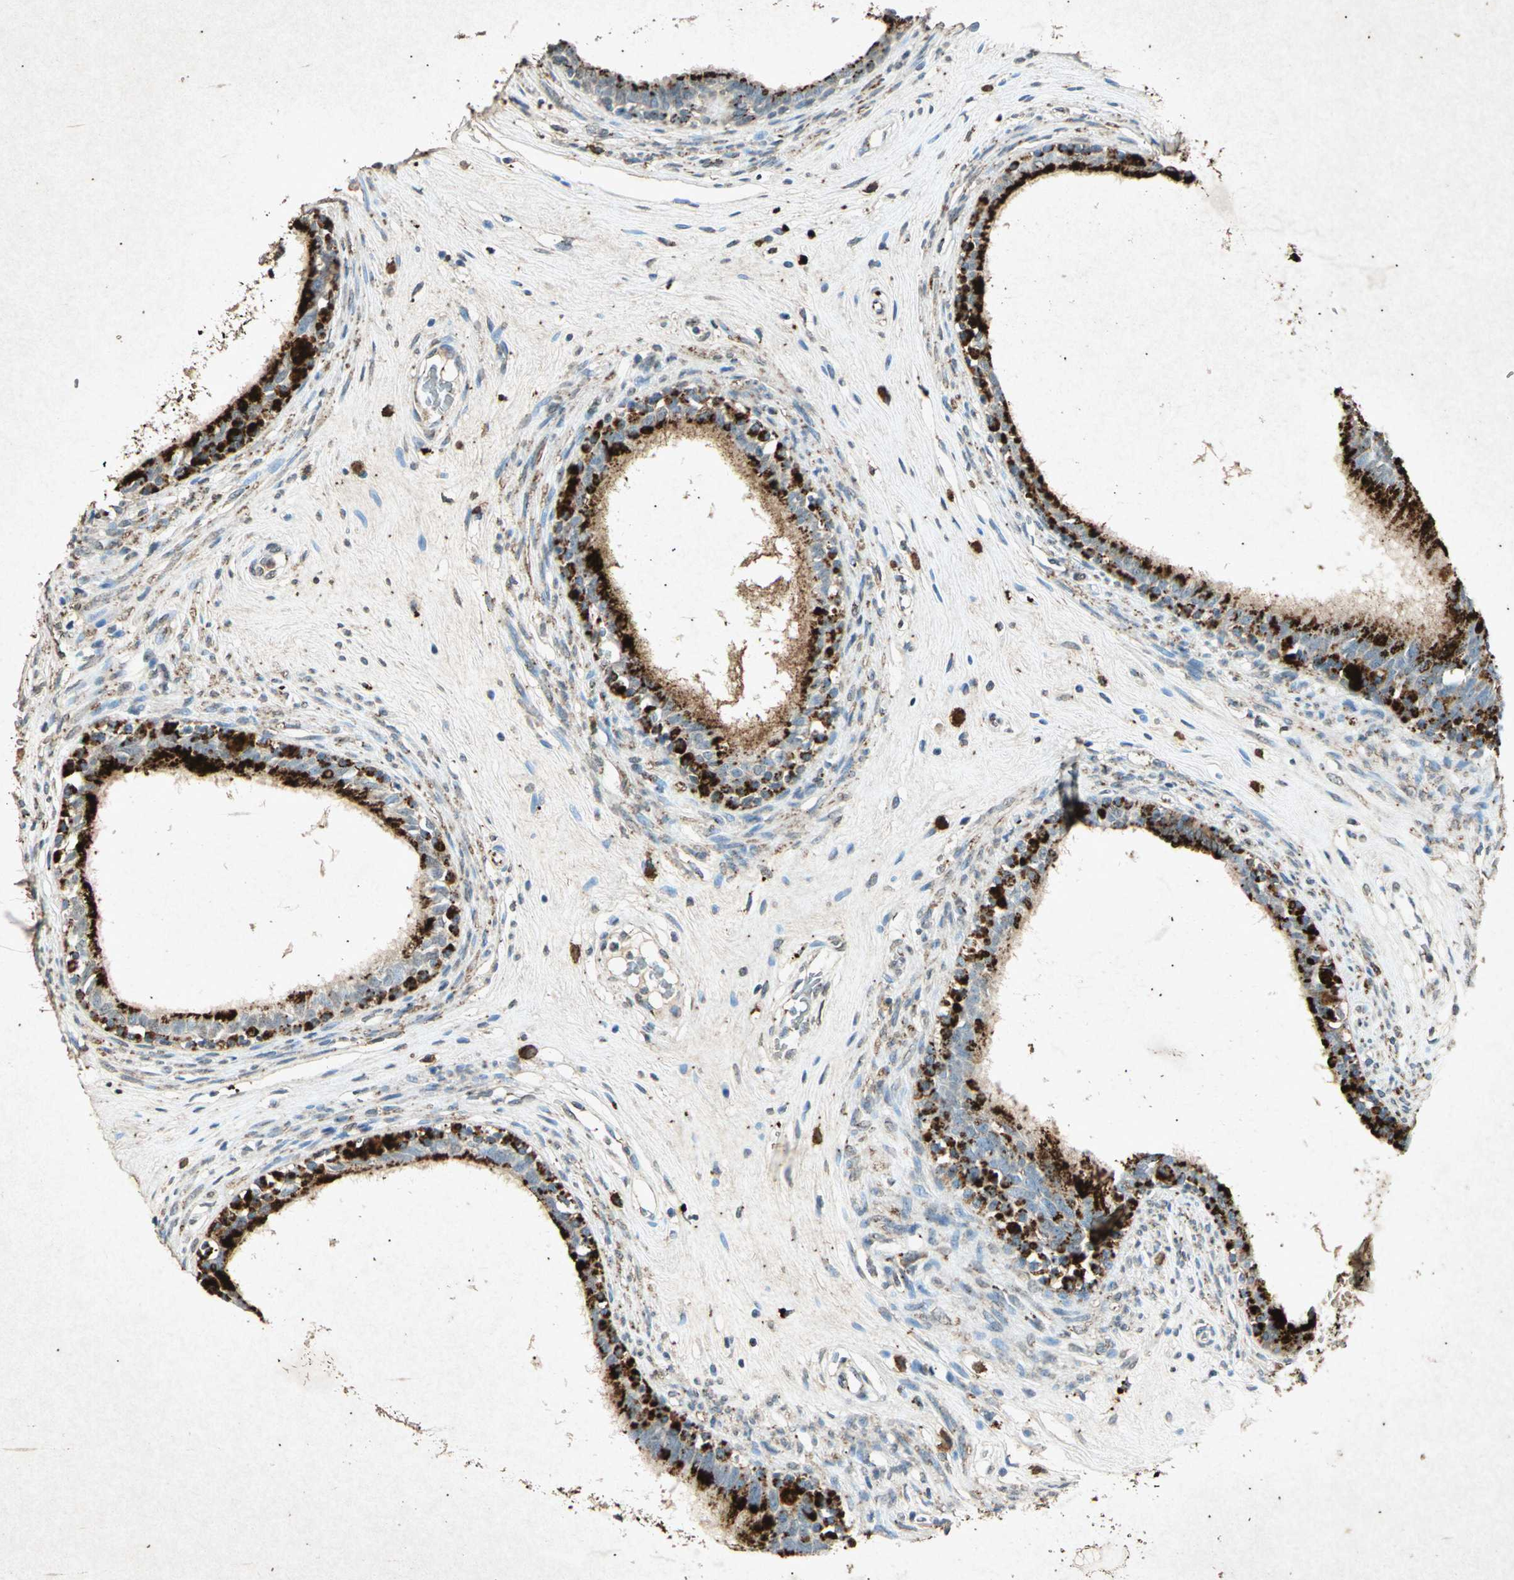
{"staining": {"intensity": "strong", "quantity": "25%-75%", "location": "cytoplasmic/membranous"}, "tissue": "epididymis", "cell_type": "Glandular cells", "image_type": "normal", "snomed": [{"axis": "morphology", "description": "Normal tissue, NOS"}, {"axis": "morphology", "description": "Inflammation, NOS"}, {"axis": "topography", "description": "Epididymis"}], "caption": "Epididymis stained for a protein (brown) demonstrates strong cytoplasmic/membranous positive expression in approximately 25%-75% of glandular cells.", "gene": "PSEN1", "patient": {"sex": "male", "age": 84}}